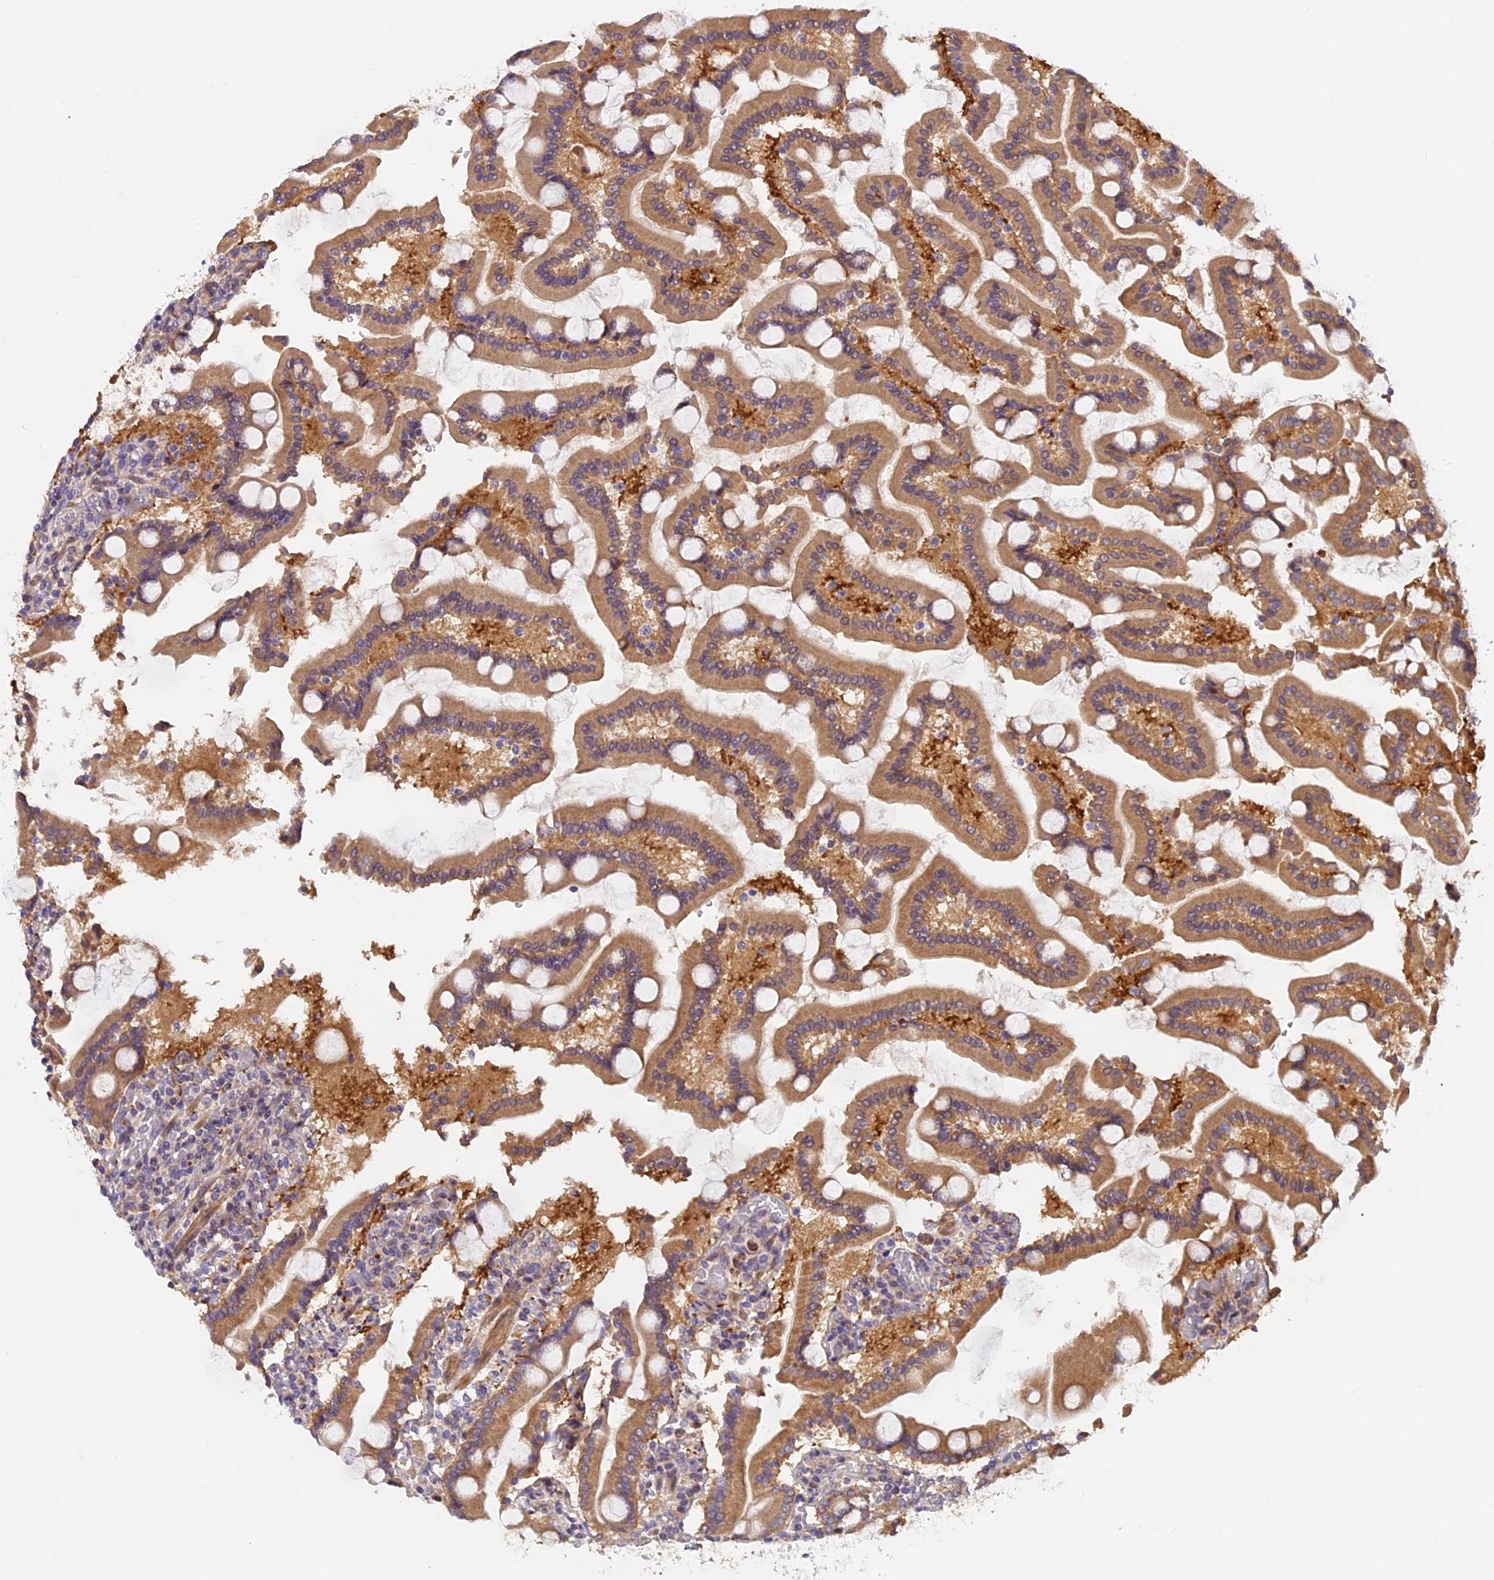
{"staining": {"intensity": "moderate", "quantity": ">75%", "location": "cytoplasmic/membranous"}, "tissue": "duodenum", "cell_type": "Glandular cells", "image_type": "normal", "snomed": [{"axis": "morphology", "description": "Normal tissue, NOS"}, {"axis": "topography", "description": "Duodenum"}], "caption": "Immunohistochemical staining of normal duodenum demonstrates moderate cytoplasmic/membranous protein positivity in approximately >75% of glandular cells. (DAB (3,3'-diaminobenzidine) IHC, brown staining for protein, blue staining for nuclei).", "gene": "FAM98C", "patient": {"sex": "male", "age": 55}}